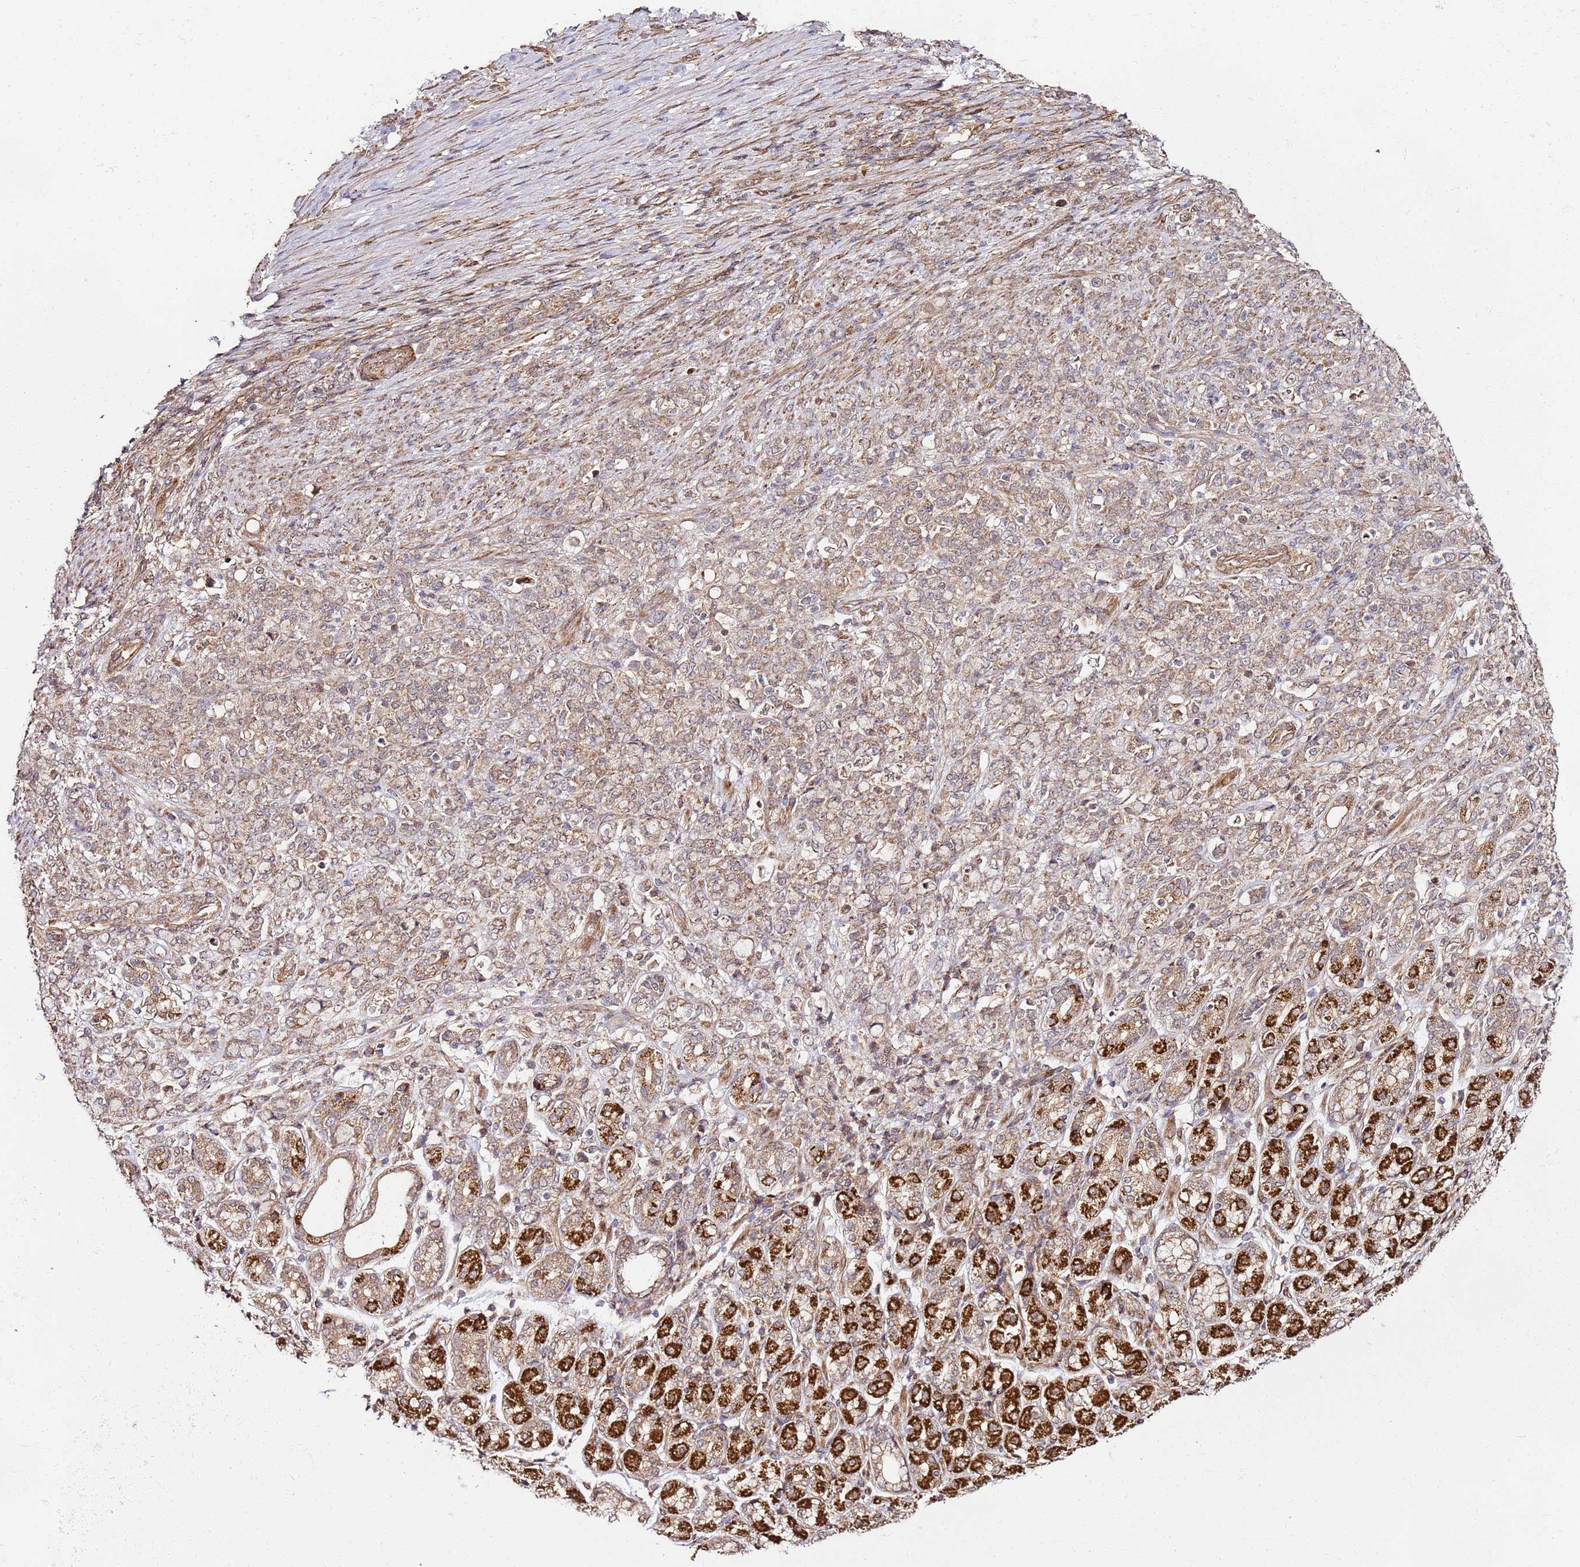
{"staining": {"intensity": "weak", "quantity": ">75%", "location": "cytoplasmic/membranous"}, "tissue": "stomach cancer", "cell_type": "Tumor cells", "image_type": "cancer", "snomed": [{"axis": "morphology", "description": "Adenocarcinoma, NOS"}, {"axis": "topography", "description": "Stomach"}], "caption": "This is a histology image of IHC staining of adenocarcinoma (stomach), which shows weak staining in the cytoplasmic/membranous of tumor cells.", "gene": "TM2D2", "patient": {"sex": "female", "age": 79}}